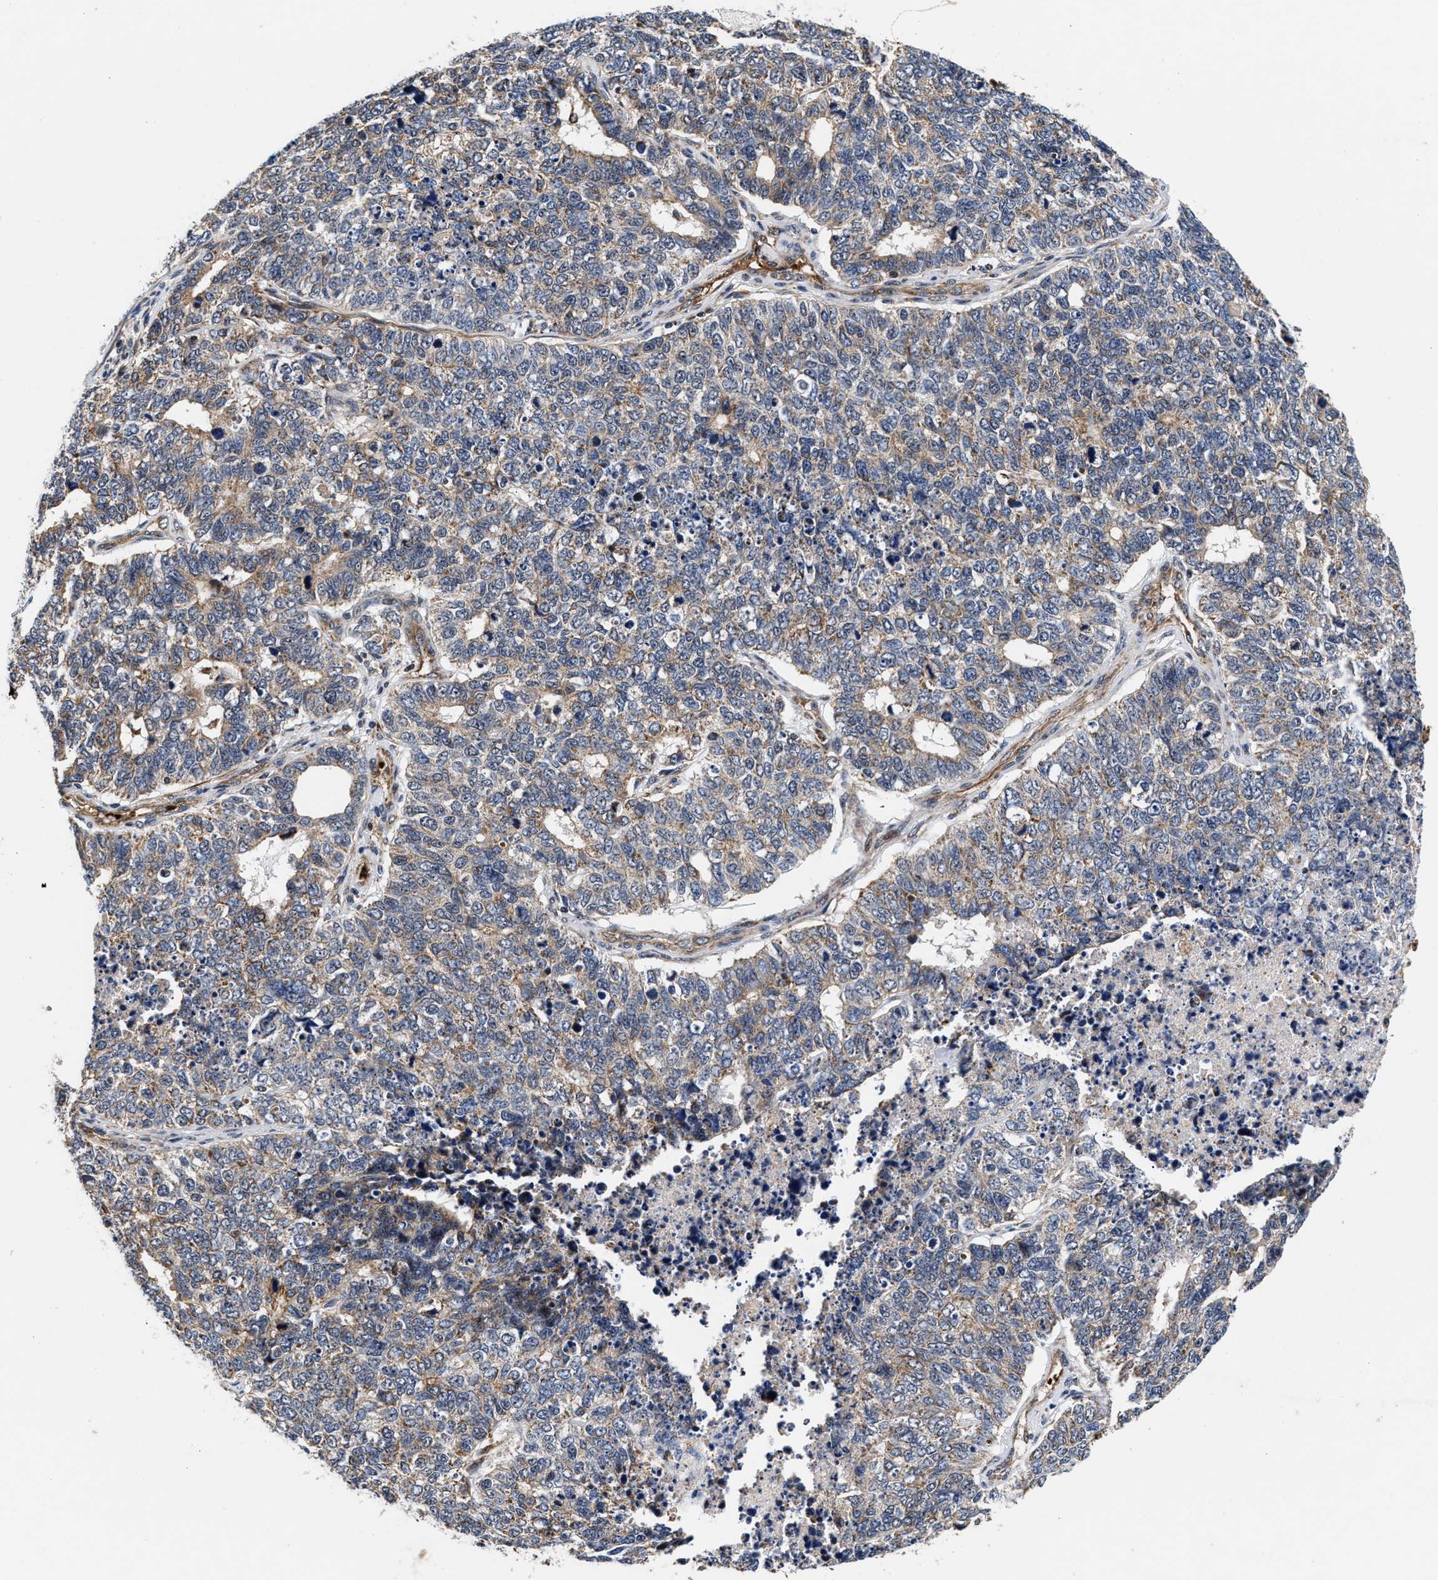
{"staining": {"intensity": "weak", "quantity": "25%-75%", "location": "cytoplasmic/membranous"}, "tissue": "cervical cancer", "cell_type": "Tumor cells", "image_type": "cancer", "snomed": [{"axis": "morphology", "description": "Squamous cell carcinoma, NOS"}, {"axis": "topography", "description": "Cervix"}], "caption": "This histopathology image shows immunohistochemistry (IHC) staining of human cervical cancer, with low weak cytoplasmic/membranous expression in approximately 25%-75% of tumor cells.", "gene": "SGK1", "patient": {"sex": "female", "age": 63}}